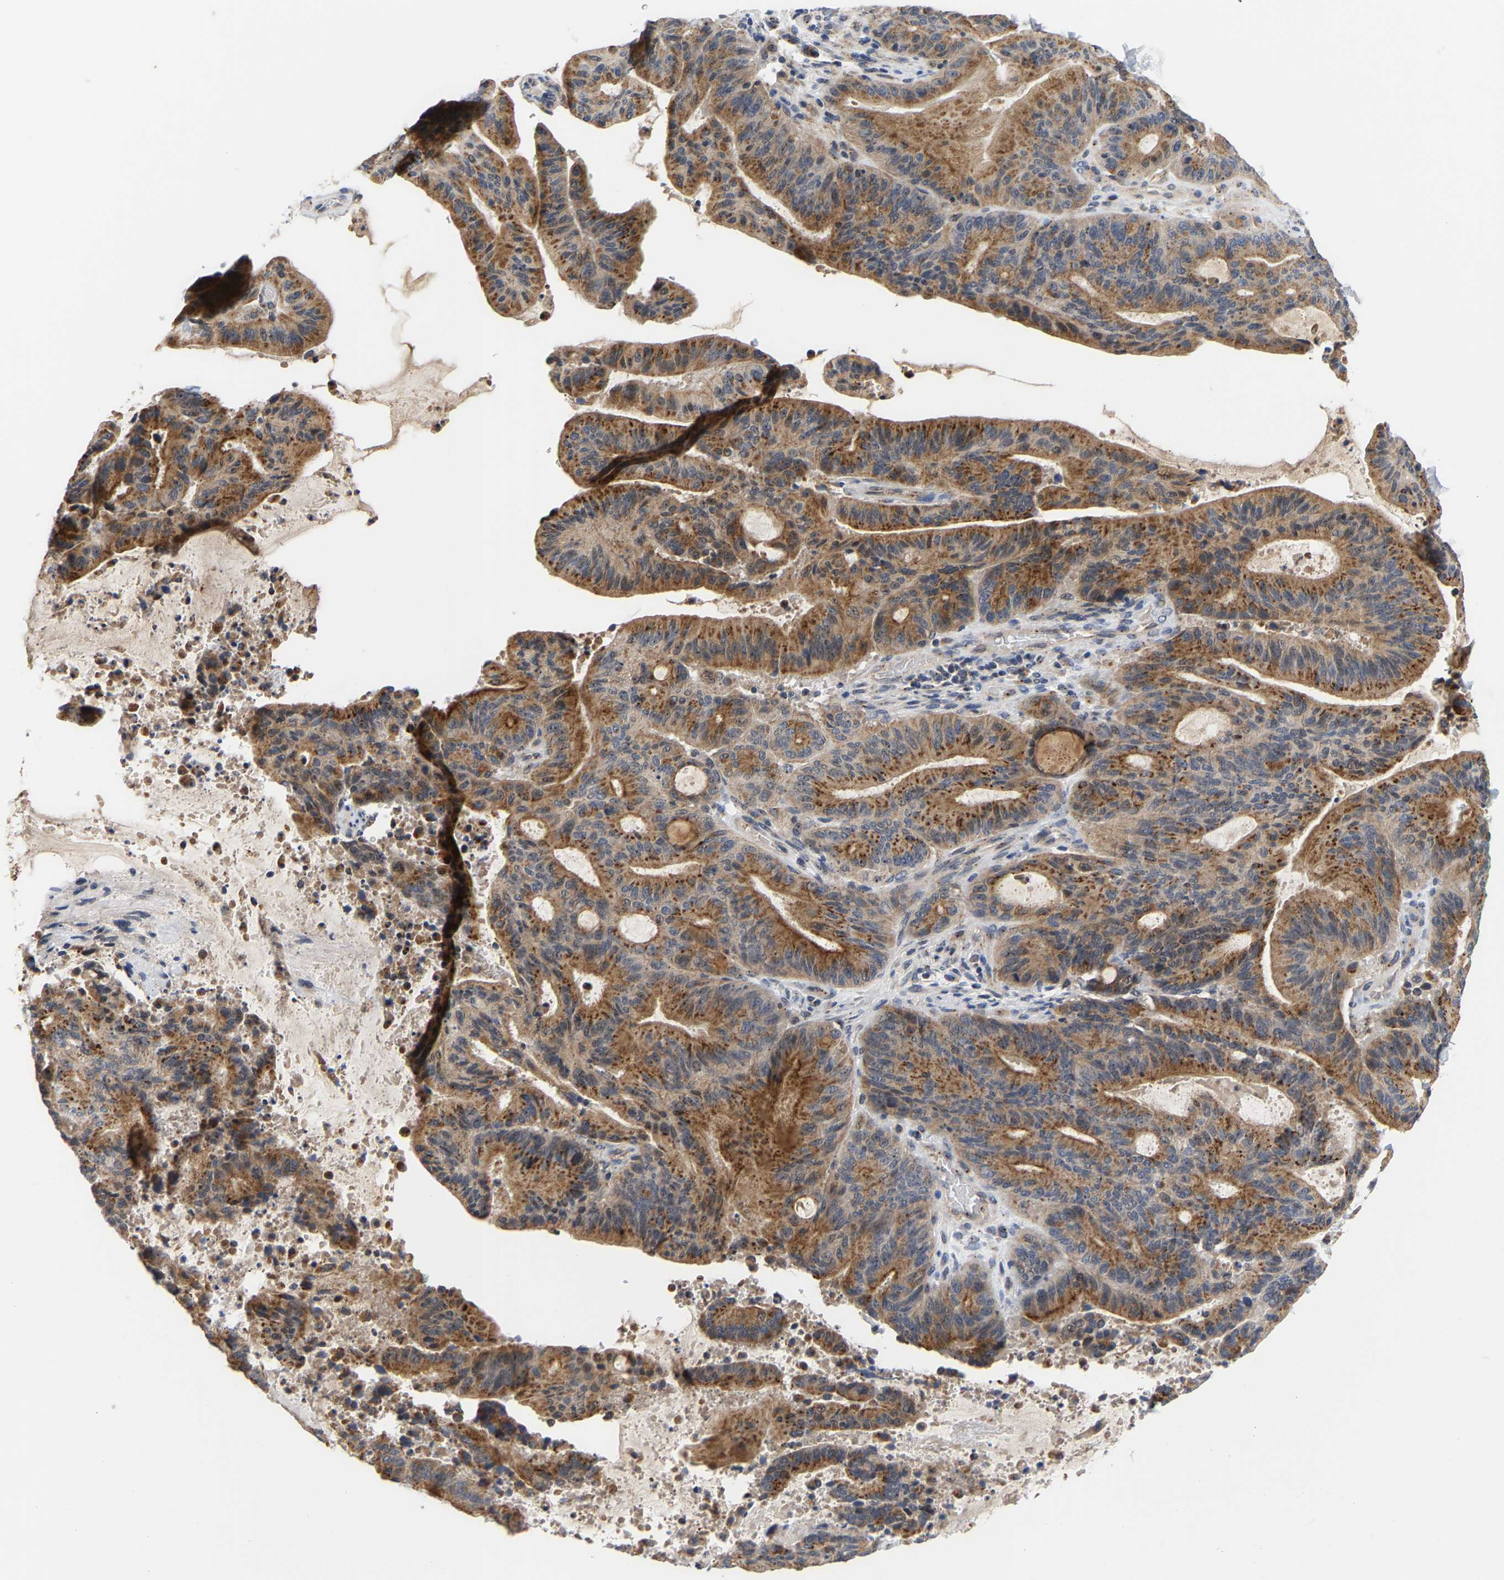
{"staining": {"intensity": "moderate", "quantity": ">75%", "location": "cytoplasmic/membranous"}, "tissue": "liver cancer", "cell_type": "Tumor cells", "image_type": "cancer", "snomed": [{"axis": "morphology", "description": "Normal tissue, NOS"}, {"axis": "morphology", "description": "Cholangiocarcinoma"}, {"axis": "topography", "description": "Liver"}, {"axis": "topography", "description": "Peripheral nerve tissue"}], "caption": "Immunohistochemical staining of liver cholangiocarcinoma reveals moderate cytoplasmic/membranous protein positivity in about >75% of tumor cells. (IHC, brightfield microscopy, high magnification).", "gene": "PCNT", "patient": {"sex": "female", "age": 73}}